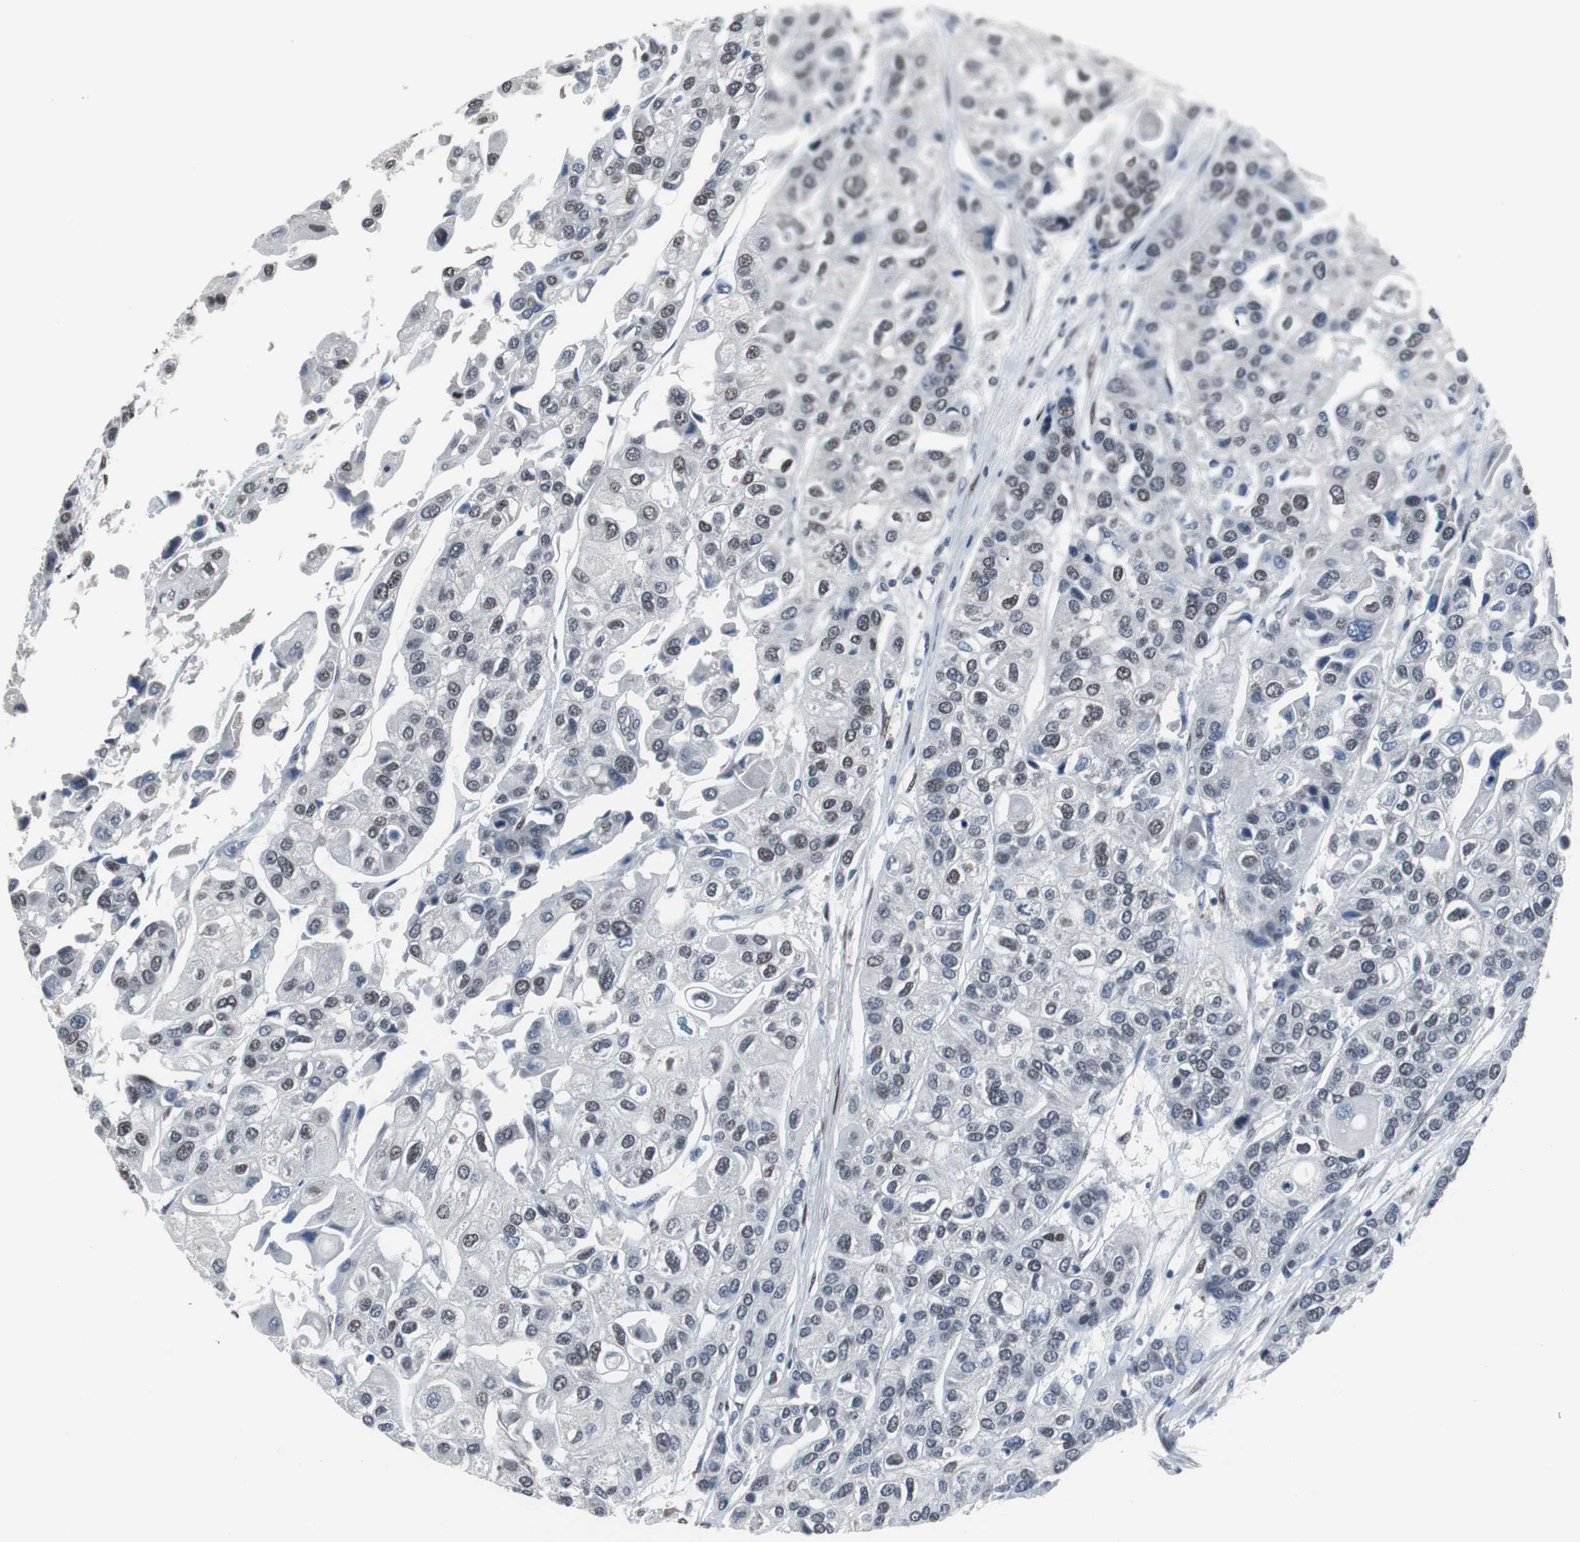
{"staining": {"intensity": "moderate", "quantity": "25%-75%", "location": "nuclear"}, "tissue": "urothelial cancer", "cell_type": "Tumor cells", "image_type": "cancer", "snomed": [{"axis": "morphology", "description": "Urothelial carcinoma, High grade"}, {"axis": "topography", "description": "Urinary bladder"}], "caption": "Protein staining shows moderate nuclear expression in approximately 25%-75% of tumor cells in urothelial cancer. (Brightfield microscopy of DAB IHC at high magnification).", "gene": "FOXP4", "patient": {"sex": "female", "age": 64}}